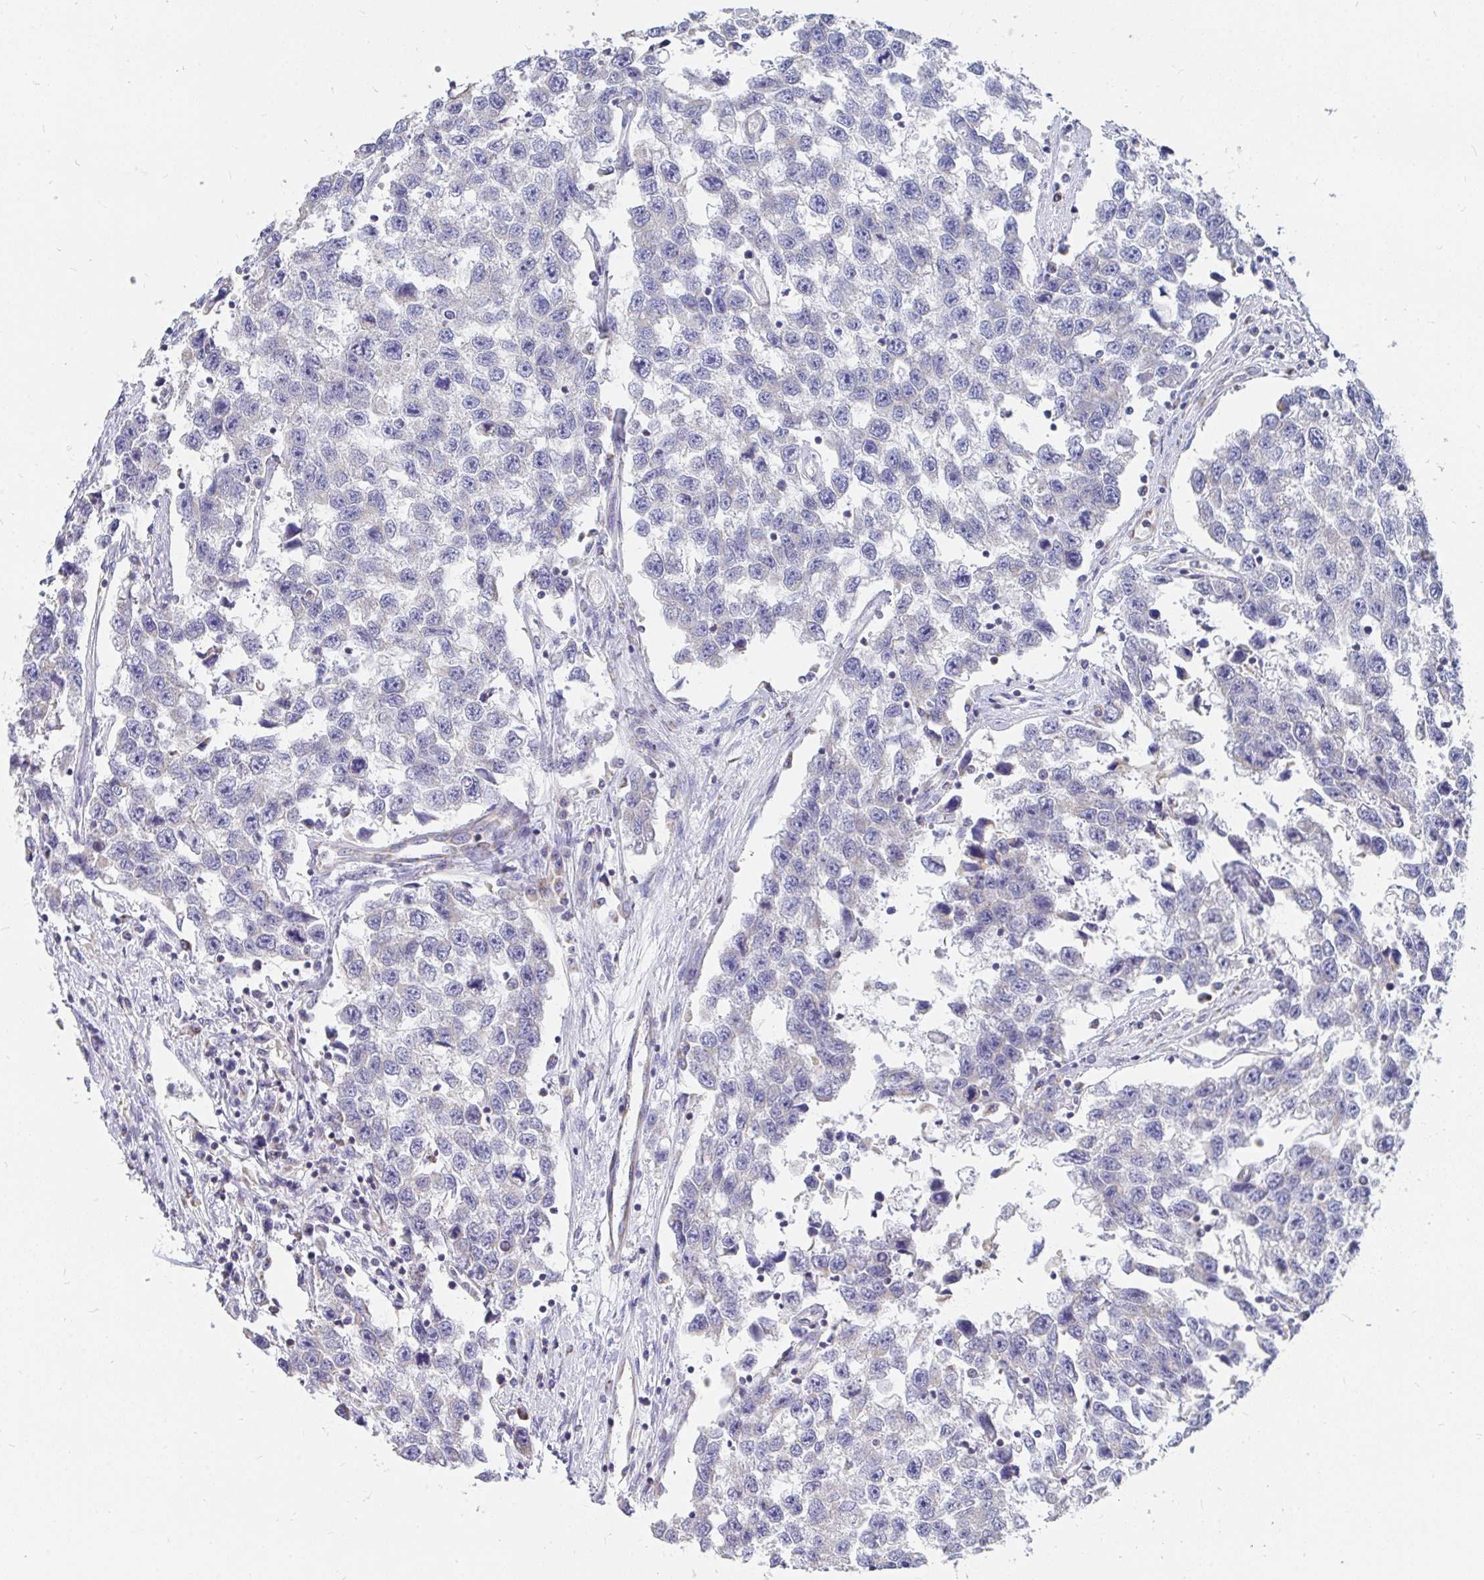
{"staining": {"intensity": "weak", "quantity": "<25%", "location": "cytoplasmic/membranous"}, "tissue": "testis cancer", "cell_type": "Tumor cells", "image_type": "cancer", "snomed": [{"axis": "morphology", "description": "Seminoma, NOS"}, {"axis": "topography", "description": "Testis"}], "caption": "DAB (3,3'-diaminobenzidine) immunohistochemical staining of human testis cancer demonstrates no significant positivity in tumor cells.", "gene": "PC", "patient": {"sex": "male", "age": 33}}